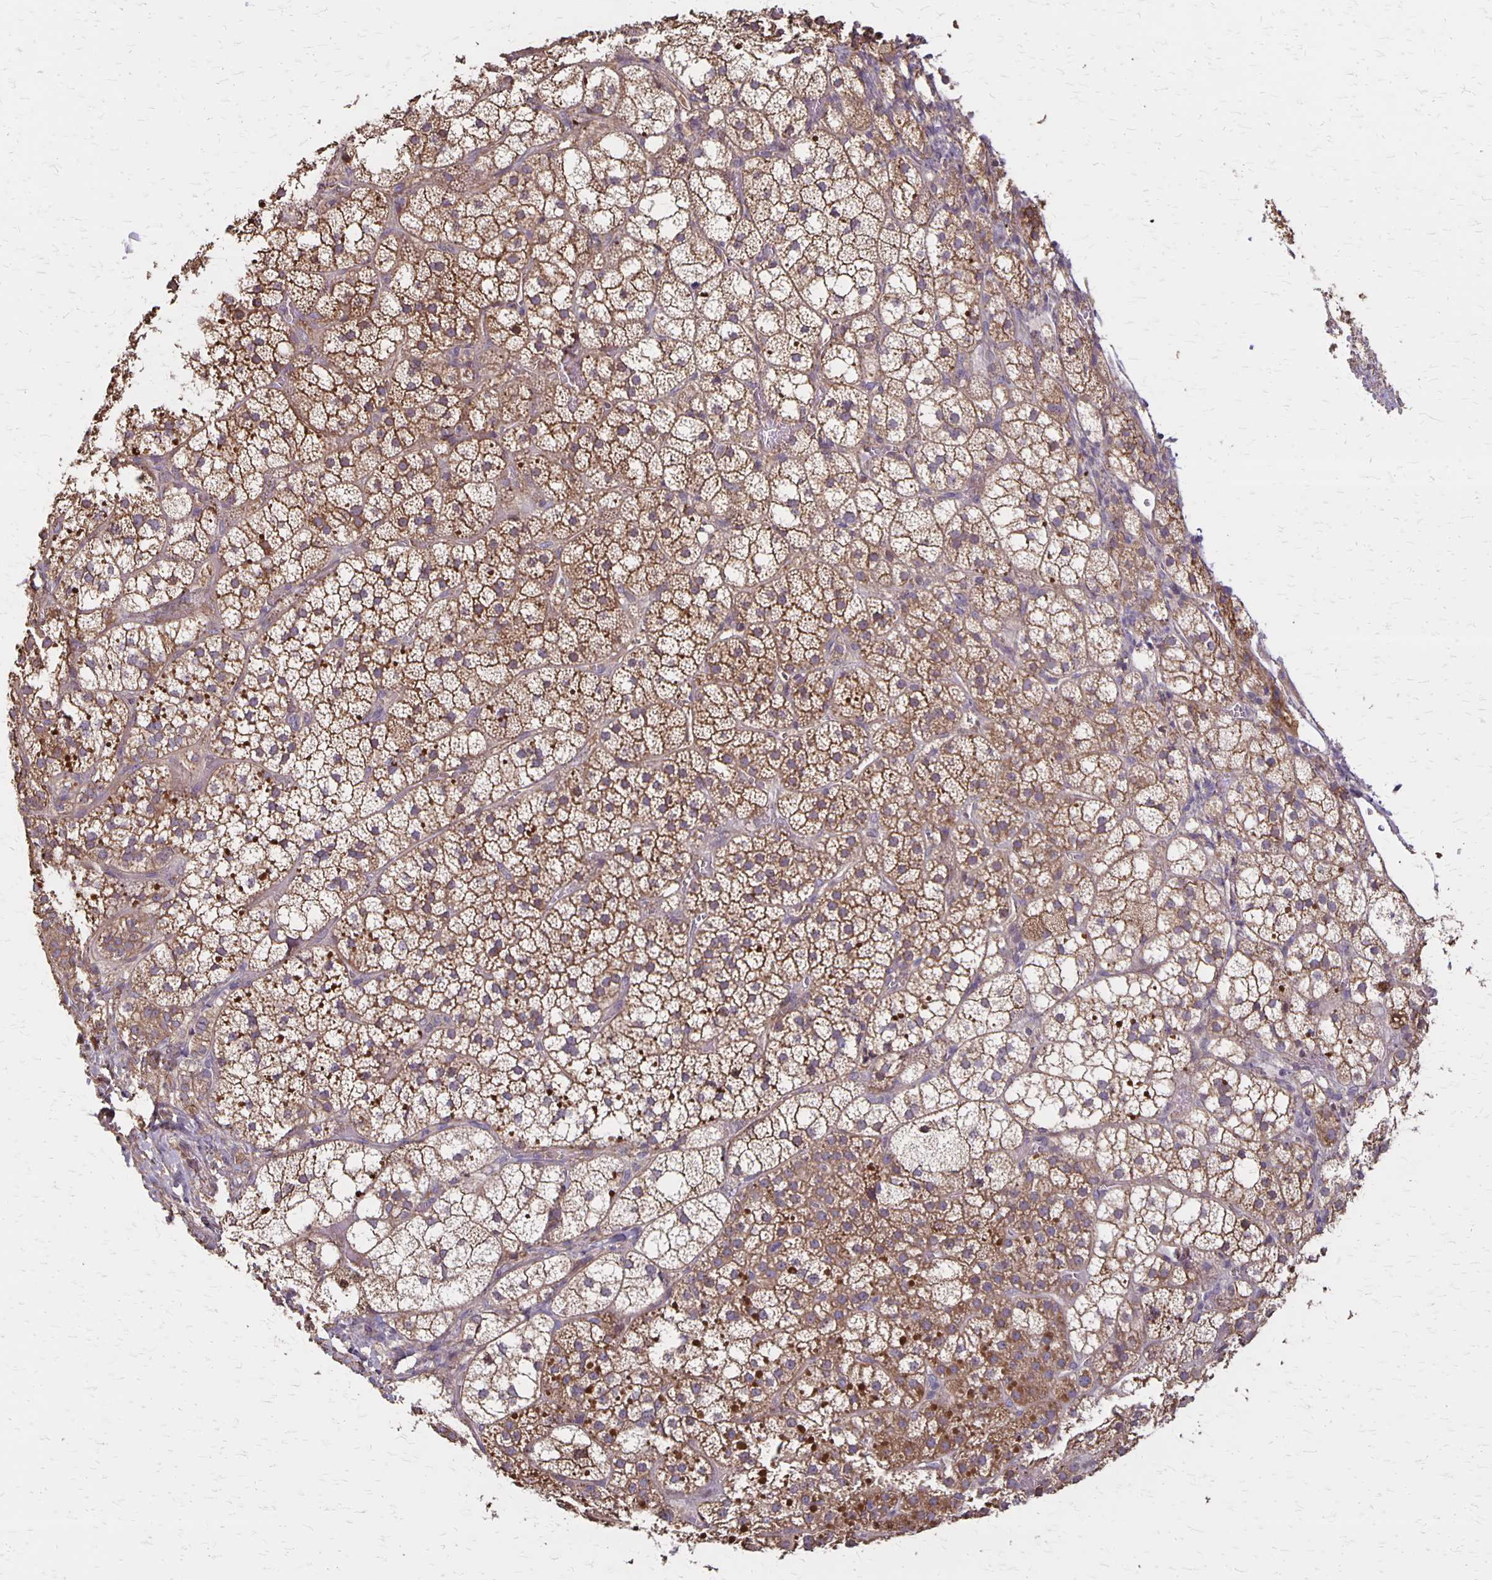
{"staining": {"intensity": "moderate", "quantity": ">75%", "location": "cytoplasmic/membranous"}, "tissue": "adrenal gland", "cell_type": "Glandular cells", "image_type": "normal", "snomed": [{"axis": "morphology", "description": "Normal tissue, NOS"}, {"axis": "topography", "description": "Adrenal gland"}], "caption": "Immunohistochemistry of normal adrenal gland reveals medium levels of moderate cytoplasmic/membranous positivity in approximately >75% of glandular cells. (brown staining indicates protein expression, while blue staining denotes nuclei).", "gene": "PROM2", "patient": {"sex": "male", "age": 53}}